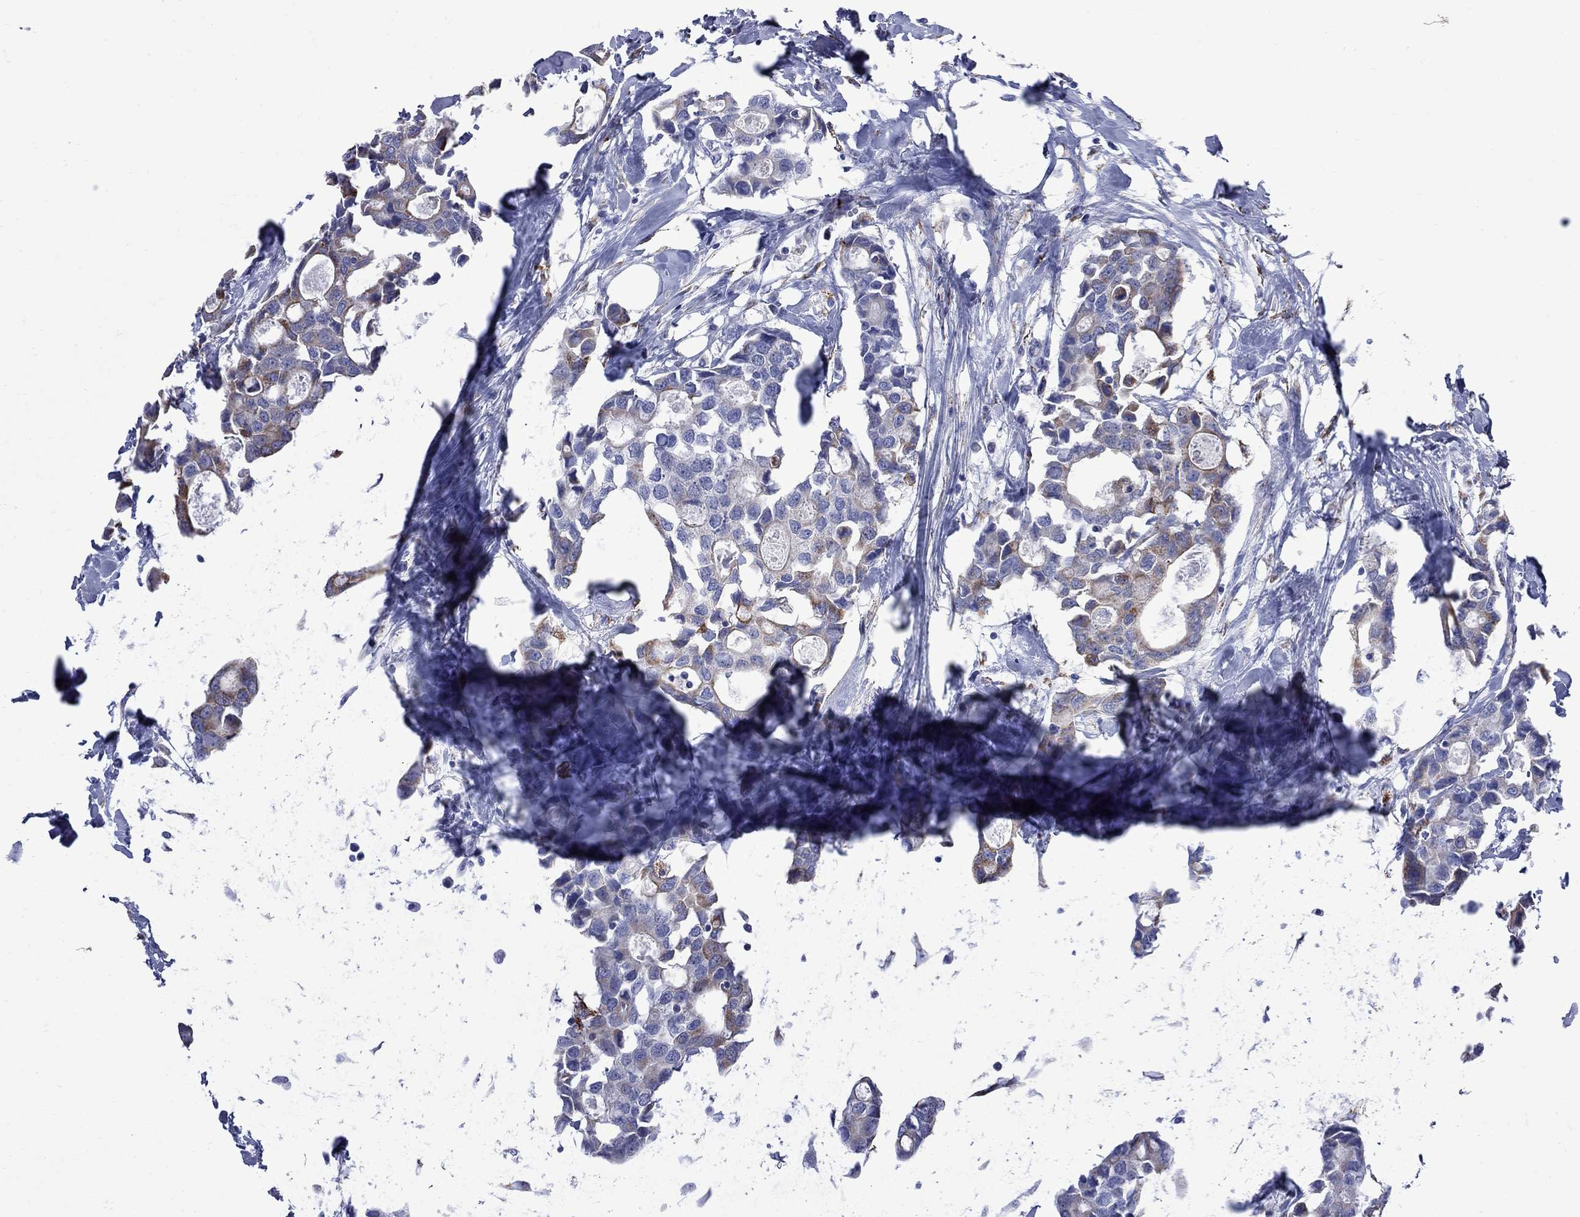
{"staining": {"intensity": "moderate", "quantity": "<25%", "location": "cytoplasmic/membranous"}, "tissue": "breast cancer", "cell_type": "Tumor cells", "image_type": "cancer", "snomed": [{"axis": "morphology", "description": "Duct carcinoma"}, {"axis": "topography", "description": "Breast"}], "caption": "A brown stain shows moderate cytoplasmic/membranous expression of a protein in human breast infiltrating ductal carcinoma tumor cells.", "gene": "SESTD1", "patient": {"sex": "female", "age": 83}}